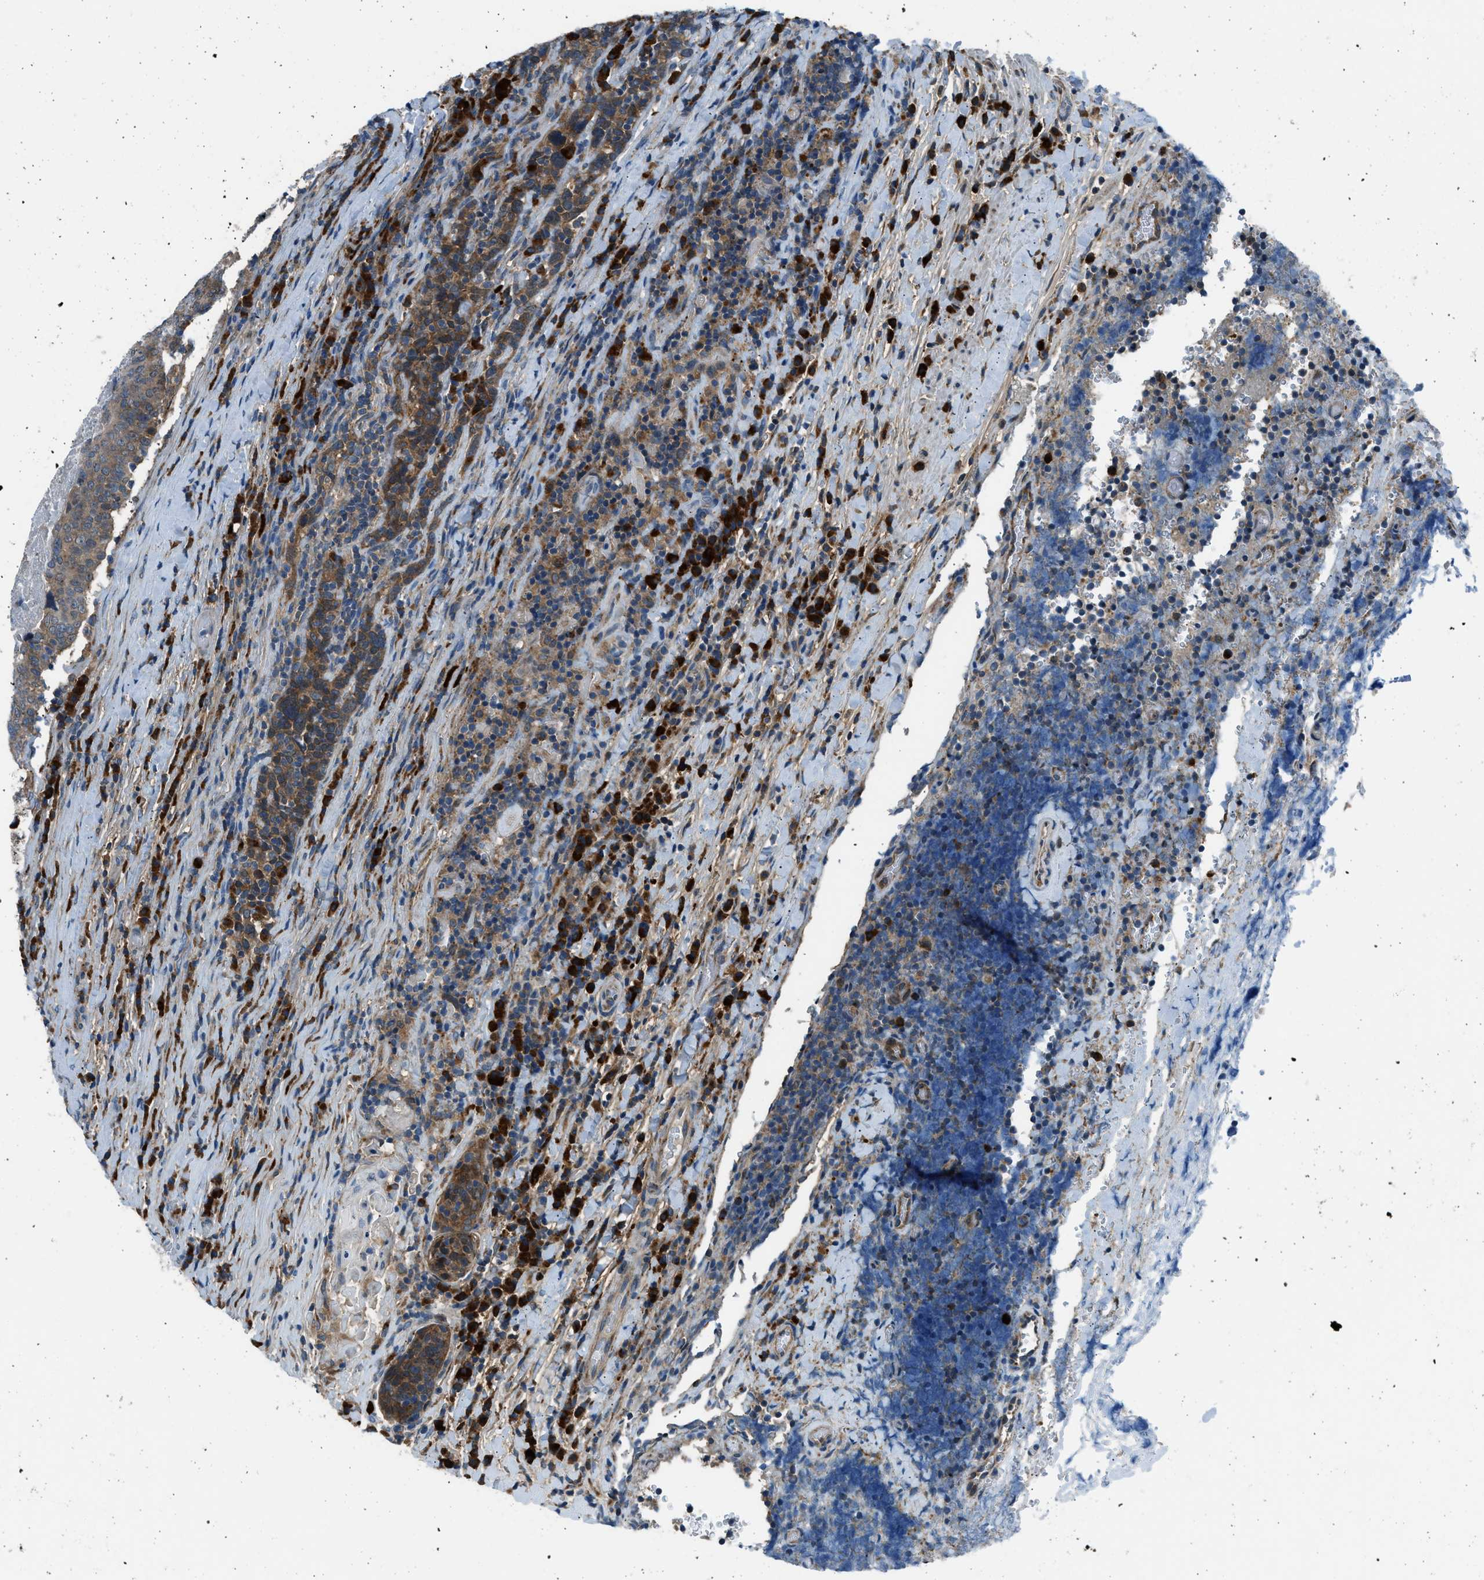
{"staining": {"intensity": "moderate", "quantity": ">75%", "location": "cytoplasmic/membranous"}, "tissue": "head and neck cancer", "cell_type": "Tumor cells", "image_type": "cancer", "snomed": [{"axis": "morphology", "description": "Squamous cell carcinoma, NOS"}, {"axis": "morphology", "description": "Squamous cell carcinoma, metastatic, NOS"}, {"axis": "topography", "description": "Lymph node"}, {"axis": "topography", "description": "Head-Neck"}], "caption": "IHC of head and neck cancer (metastatic squamous cell carcinoma) exhibits medium levels of moderate cytoplasmic/membranous expression in about >75% of tumor cells.", "gene": "EDARADD", "patient": {"sex": "male", "age": 62}}